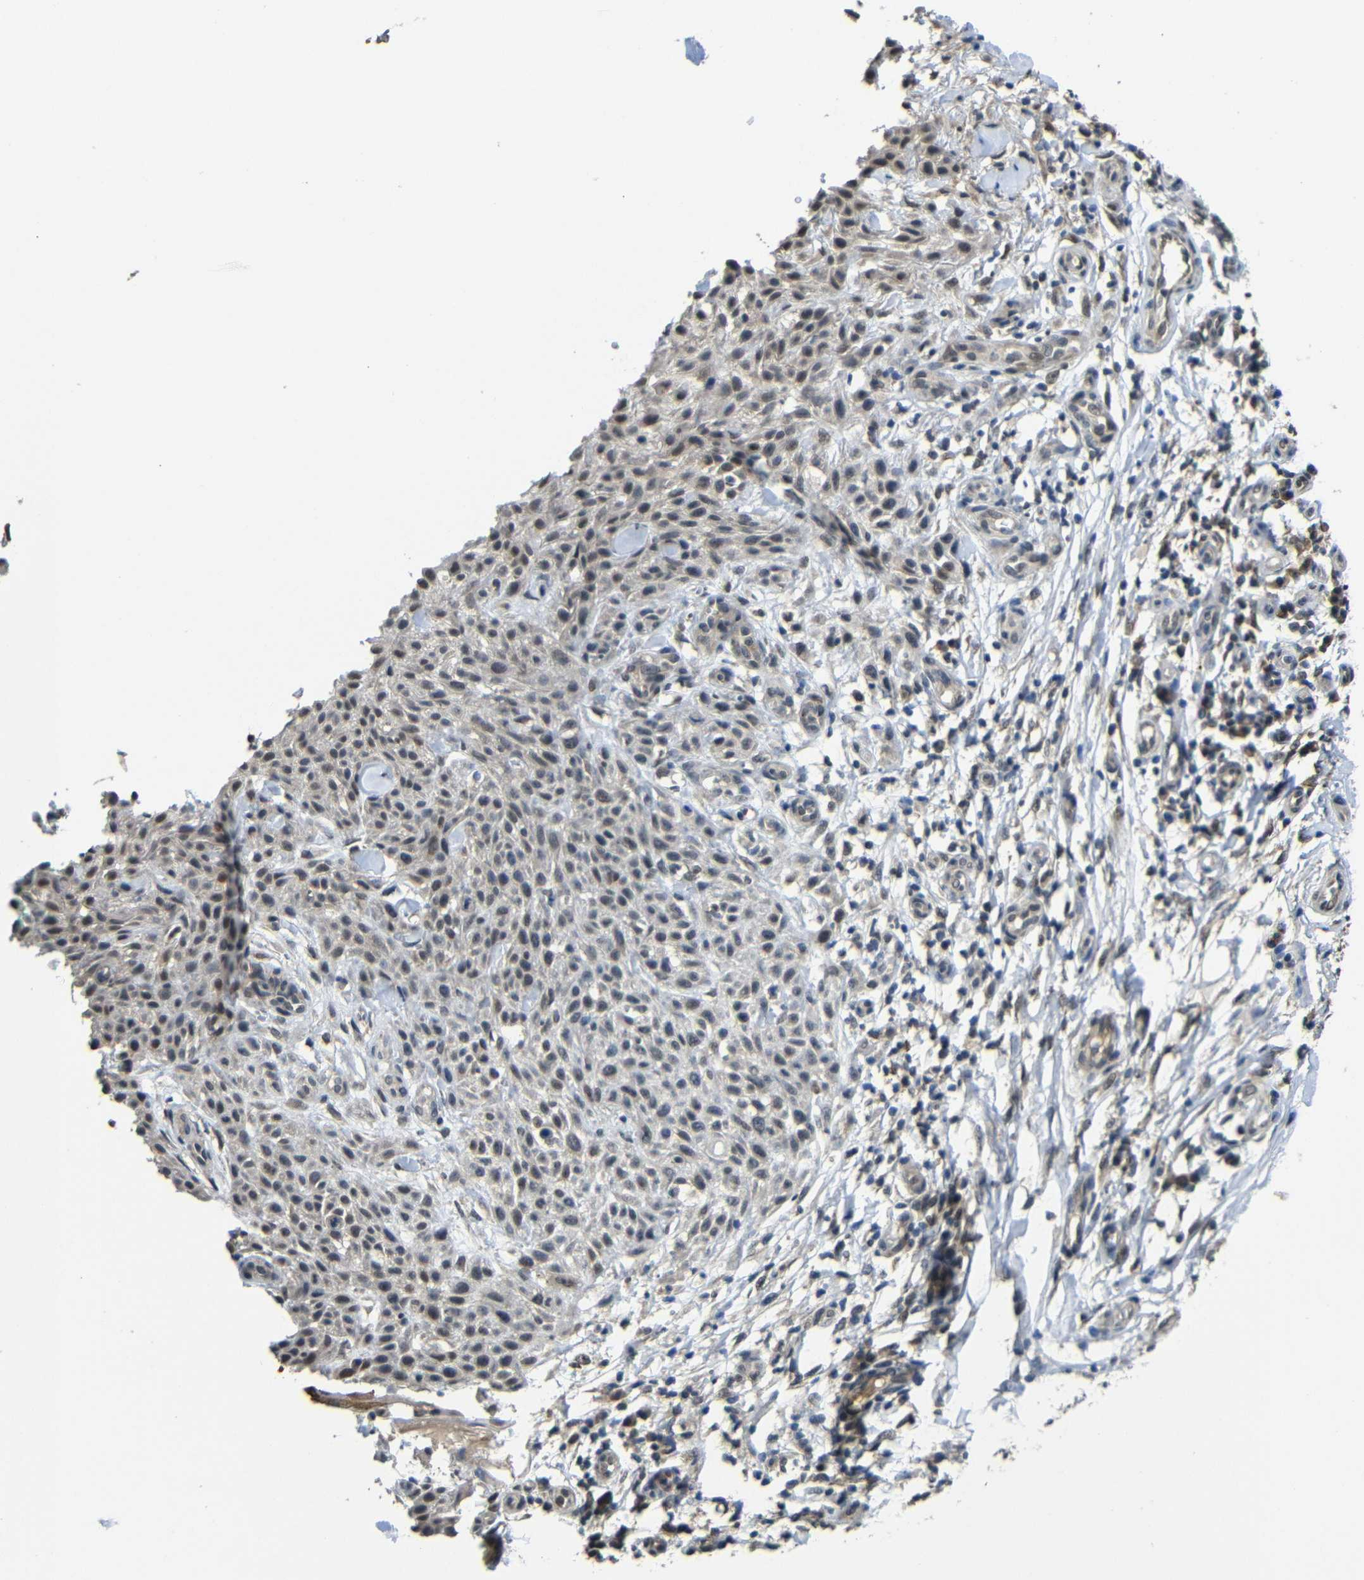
{"staining": {"intensity": "negative", "quantity": "none", "location": "none"}, "tissue": "skin cancer", "cell_type": "Tumor cells", "image_type": "cancer", "snomed": [{"axis": "morphology", "description": "Squamous cell carcinoma, NOS"}, {"axis": "topography", "description": "Skin"}], "caption": "IHC photomicrograph of neoplastic tissue: human skin squamous cell carcinoma stained with DAB (3,3'-diaminobenzidine) demonstrates no significant protein expression in tumor cells. Brightfield microscopy of immunohistochemistry (IHC) stained with DAB (brown) and hematoxylin (blue), captured at high magnification.", "gene": "FAM172A", "patient": {"sex": "female", "age": 42}}